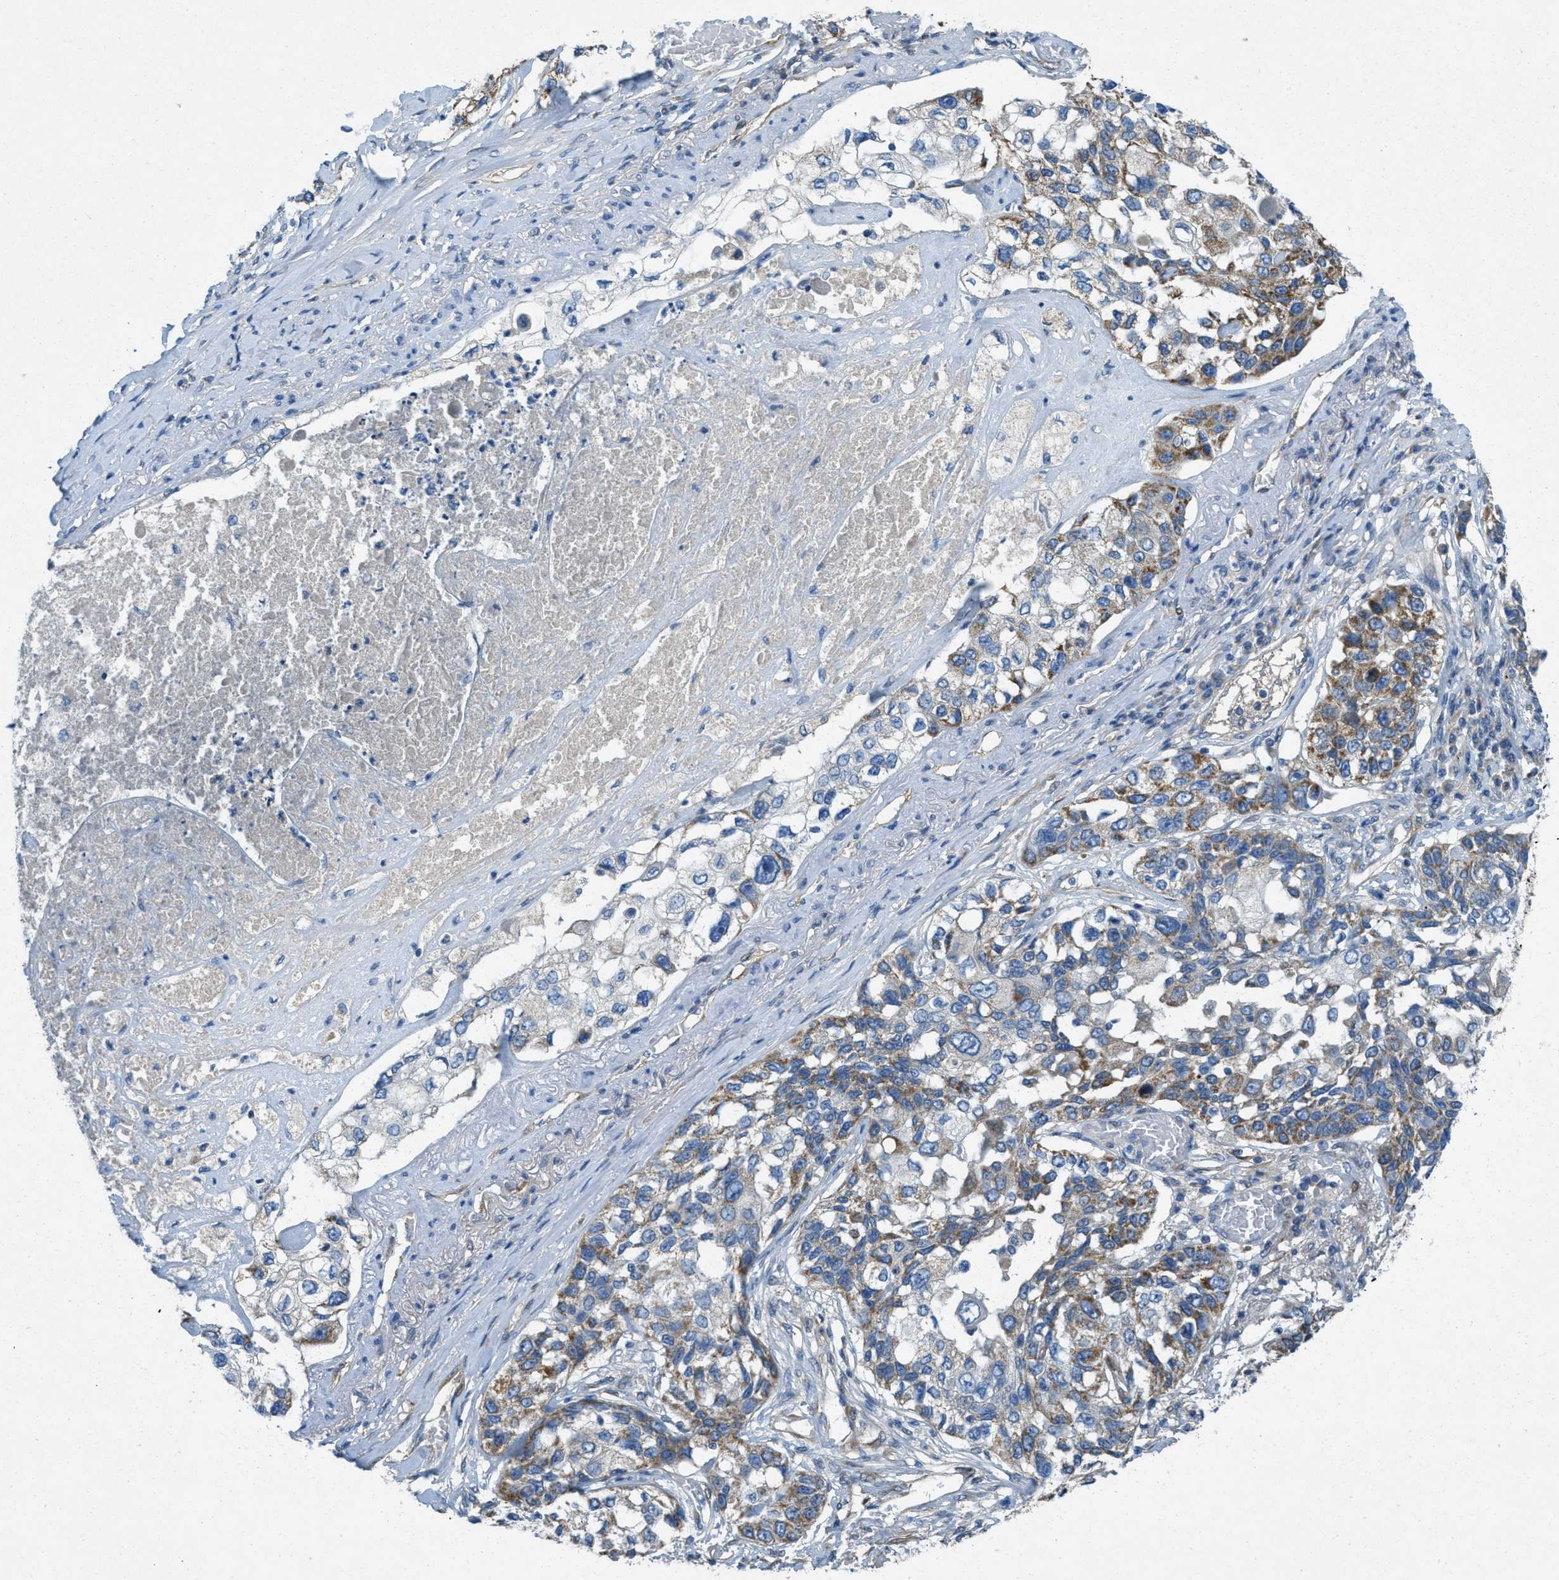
{"staining": {"intensity": "moderate", "quantity": ">75%", "location": "cytoplasmic/membranous"}, "tissue": "lung cancer", "cell_type": "Tumor cells", "image_type": "cancer", "snomed": [{"axis": "morphology", "description": "Squamous cell carcinoma, NOS"}, {"axis": "topography", "description": "Lung"}], "caption": "Immunohistochemistry histopathology image of neoplastic tissue: human squamous cell carcinoma (lung) stained using immunohistochemistry (IHC) shows medium levels of moderate protein expression localized specifically in the cytoplasmic/membranous of tumor cells, appearing as a cytoplasmic/membranous brown color.", "gene": "CYGB", "patient": {"sex": "male", "age": 71}}